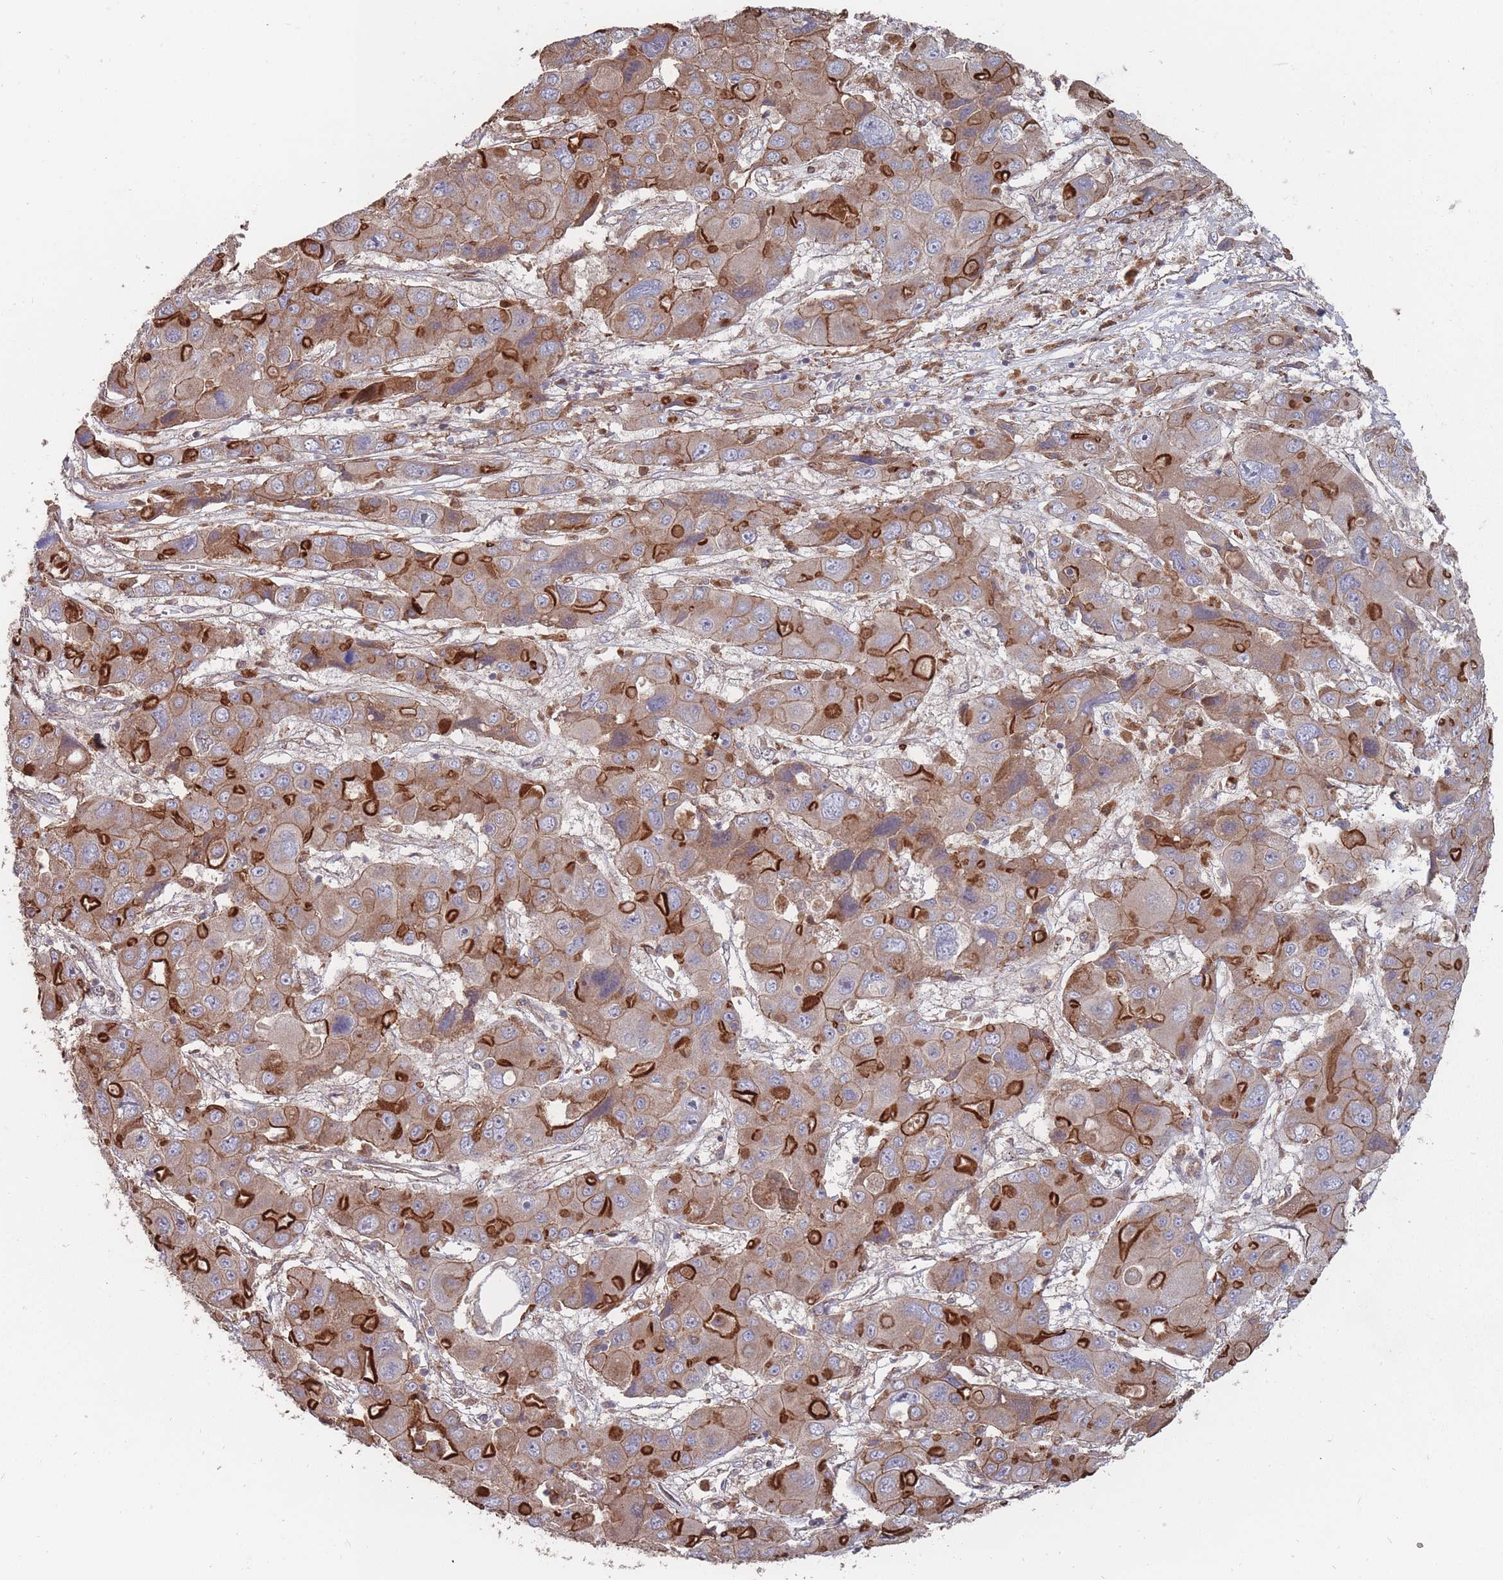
{"staining": {"intensity": "strong", "quantity": "25%-75%", "location": "cytoplasmic/membranous"}, "tissue": "liver cancer", "cell_type": "Tumor cells", "image_type": "cancer", "snomed": [{"axis": "morphology", "description": "Cholangiocarcinoma"}, {"axis": "topography", "description": "Liver"}], "caption": "Immunohistochemistry (IHC) (DAB (3,3'-diaminobenzidine)) staining of human liver cholangiocarcinoma exhibits strong cytoplasmic/membranous protein expression in approximately 25%-75% of tumor cells.", "gene": "THSD7B", "patient": {"sex": "male", "age": 67}}